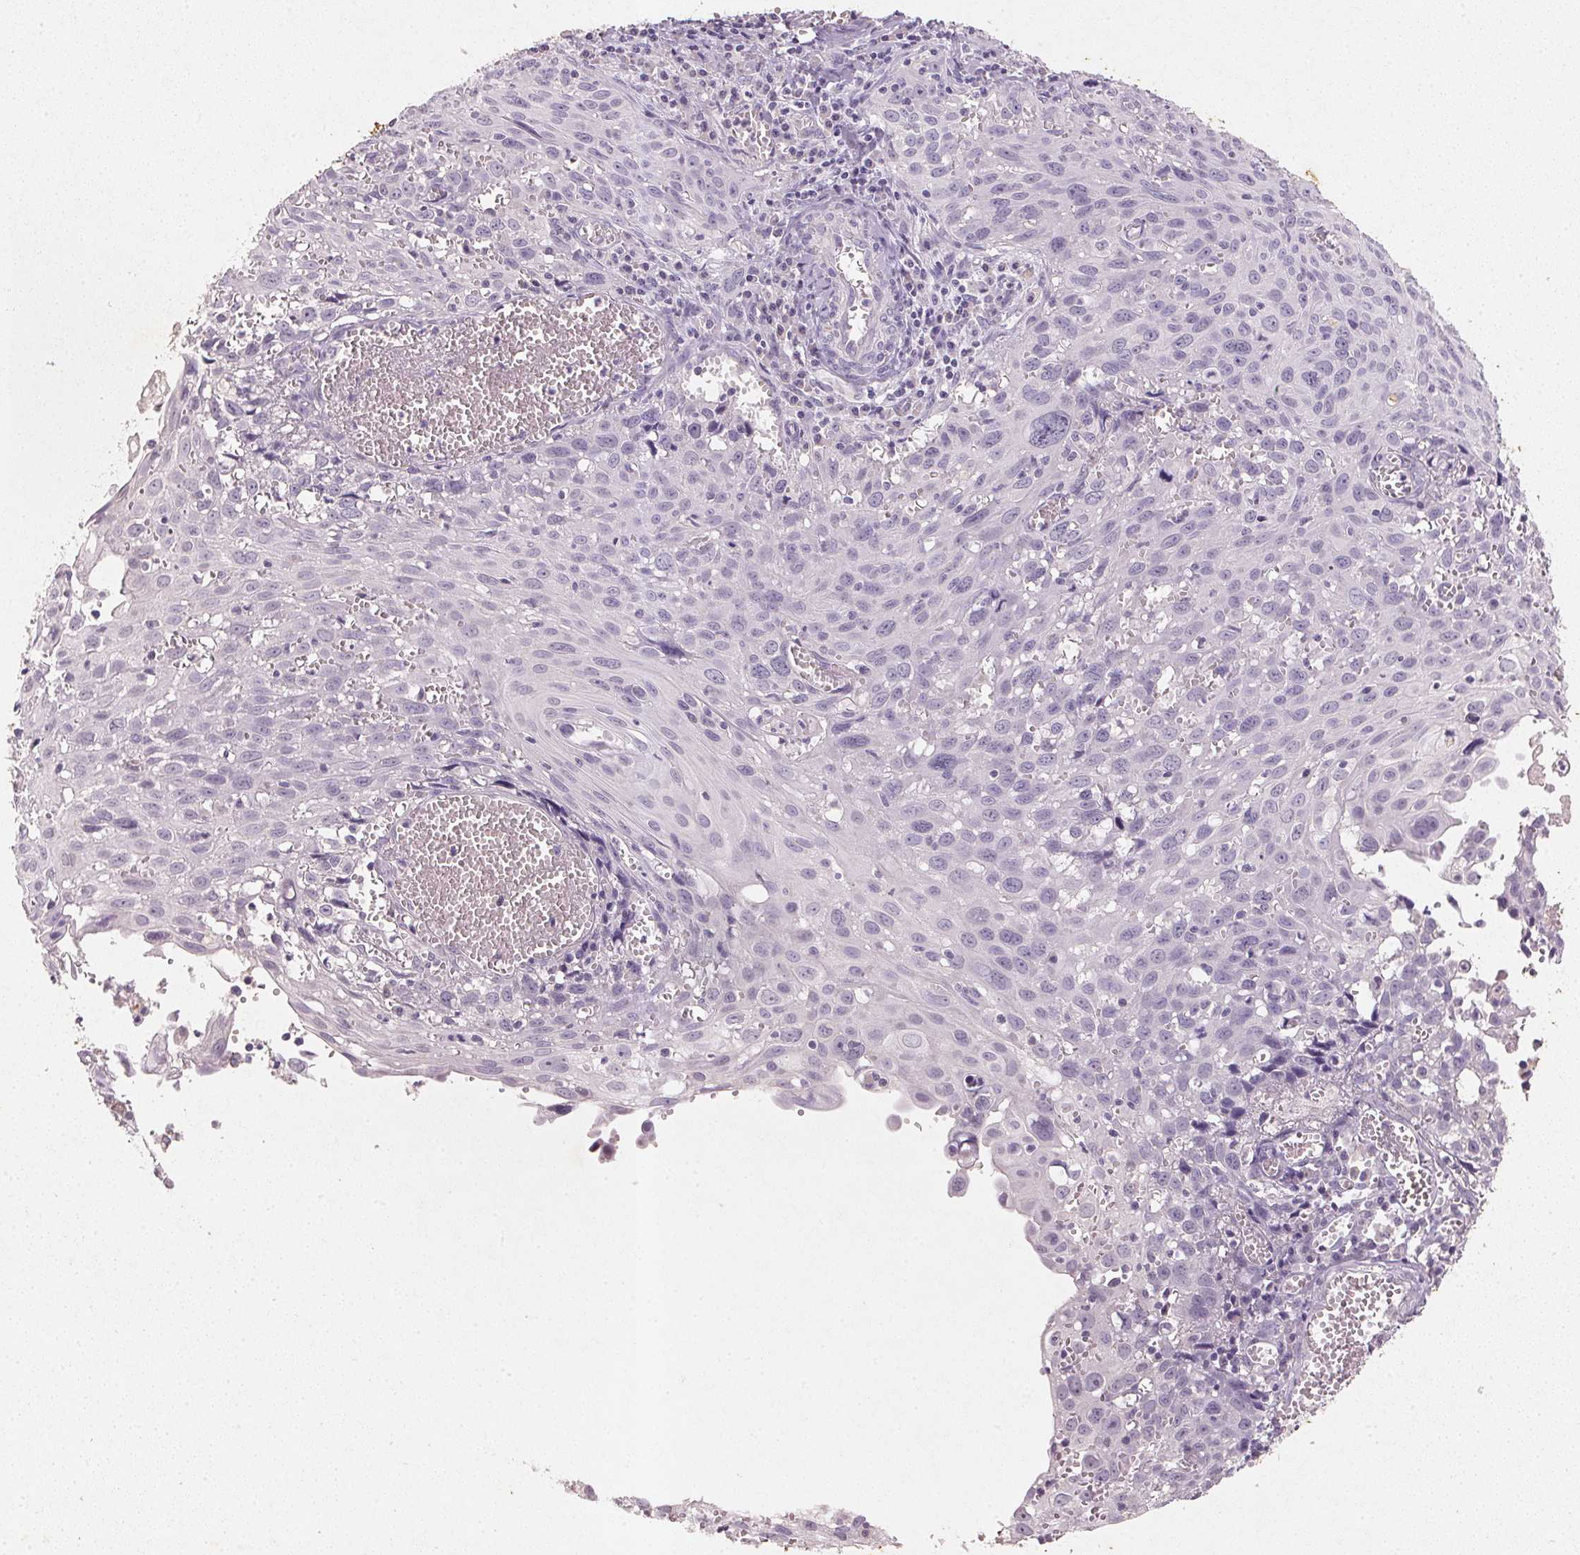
{"staining": {"intensity": "negative", "quantity": "none", "location": "none"}, "tissue": "cervical cancer", "cell_type": "Tumor cells", "image_type": "cancer", "snomed": [{"axis": "morphology", "description": "Squamous cell carcinoma, NOS"}, {"axis": "topography", "description": "Cervix"}], "caption": "Tumor cells show no significant positivity in cervical cancer (squamous cell carcinoma).", "gene": "CXCL5", "patient": {"sex": "female", "age": 38}}